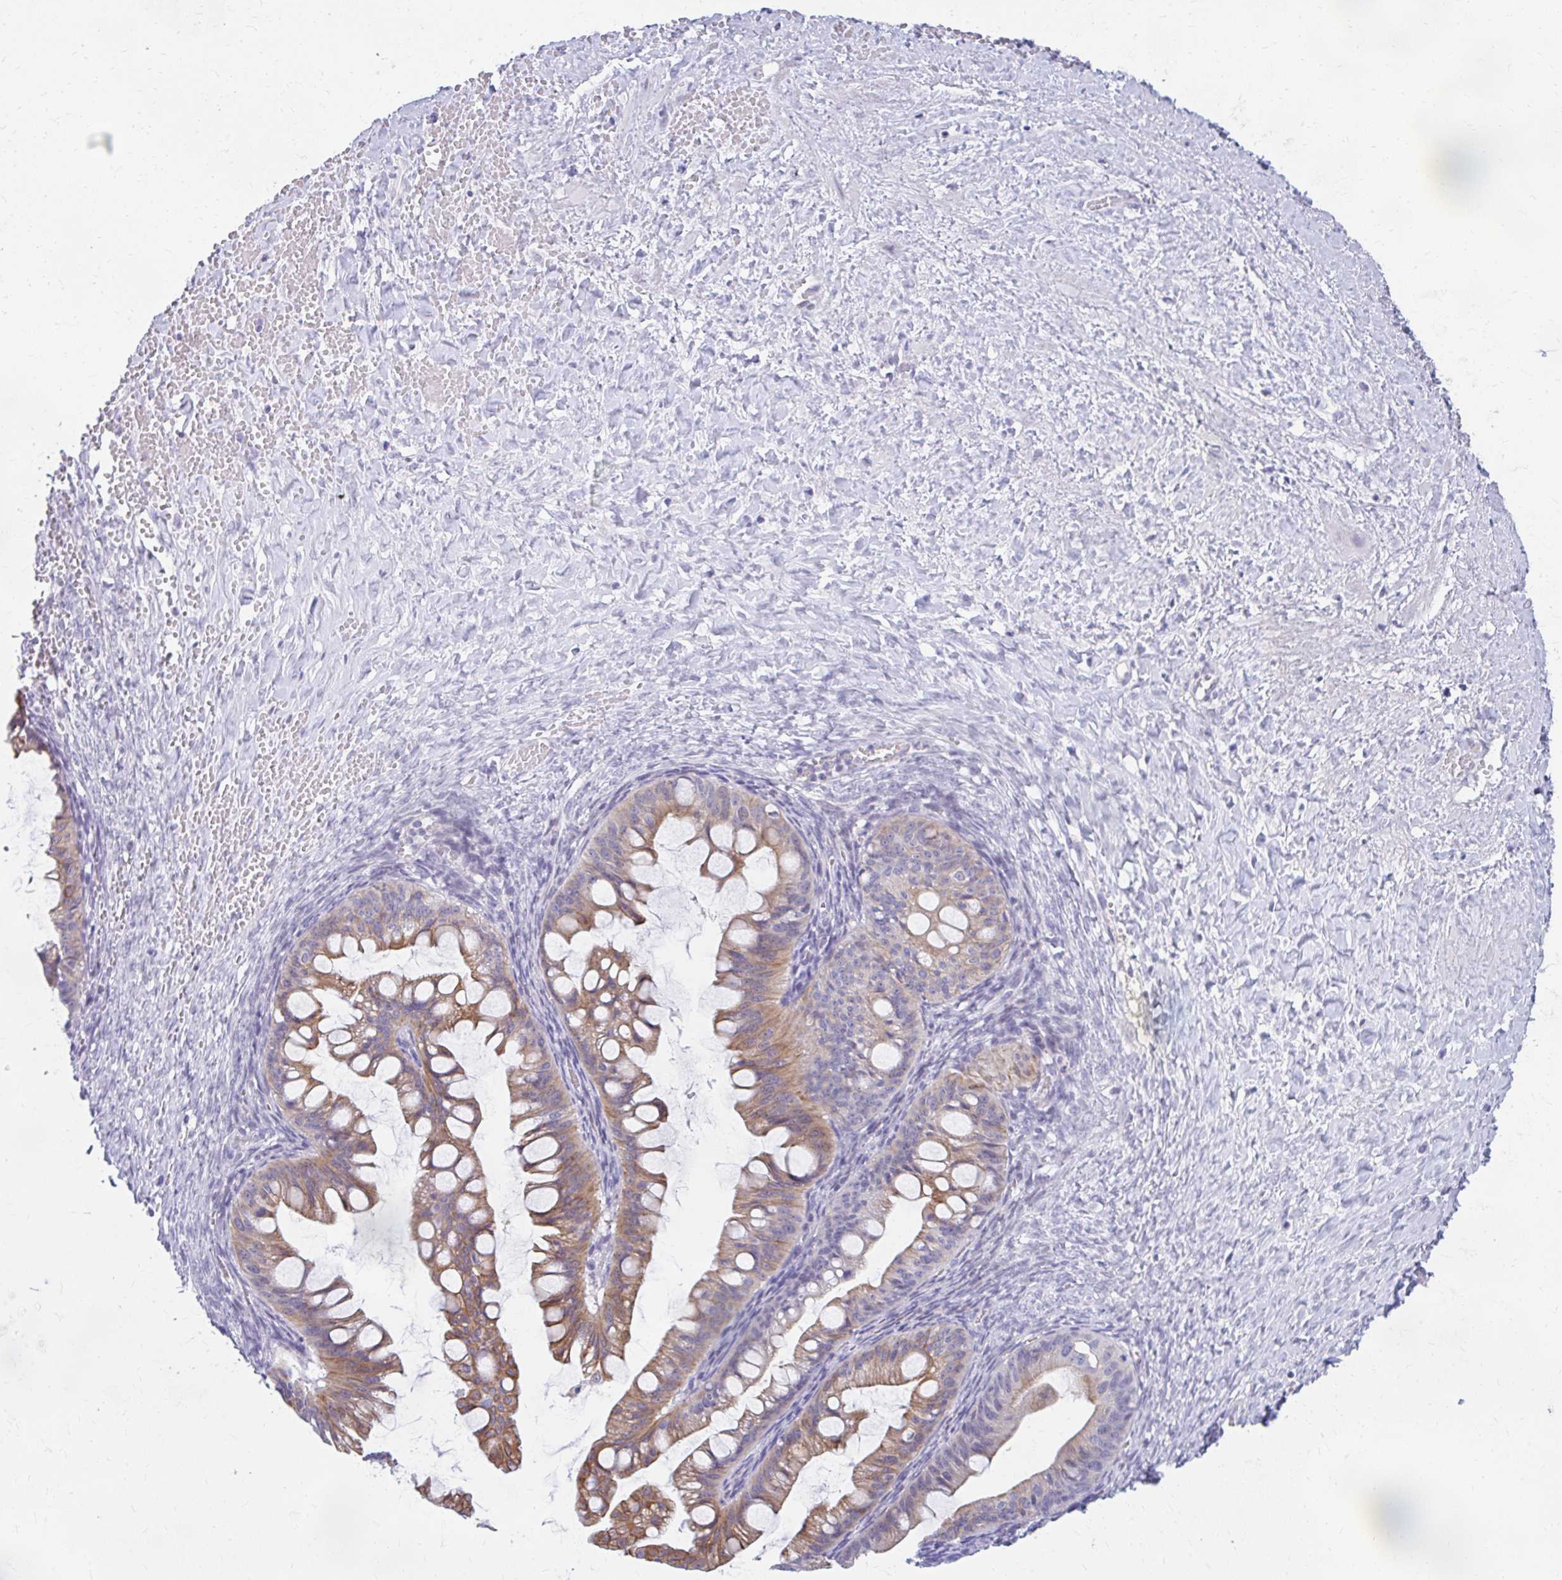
{"staining": {"intensity": "moderate", "quantity": "25%-75%", "location": "cytoplasmic/membranous"}, "tissue": "ovarian cancer", "cell_type": "Tumor cells", "image_type": "cancer", "snomed": [{"axis": "morphology", "description": "Cystadenocarcinoma, mucinous, NOS"}, {"axis": "topography", "description": "Ovary"}], "caption": "The image reveals a brown stain indicating the presence of a protein in the cytoplasmic/membranous of tumor cells in ovarian cancer (mucinous cystadenocarcinoma). Using DAB (brown) and hematoxylin (blue) stains, captured at high magnification using brightfield microscopy.", "gene": "RGS16", "patient": {"sex": "female", "age": 73}}